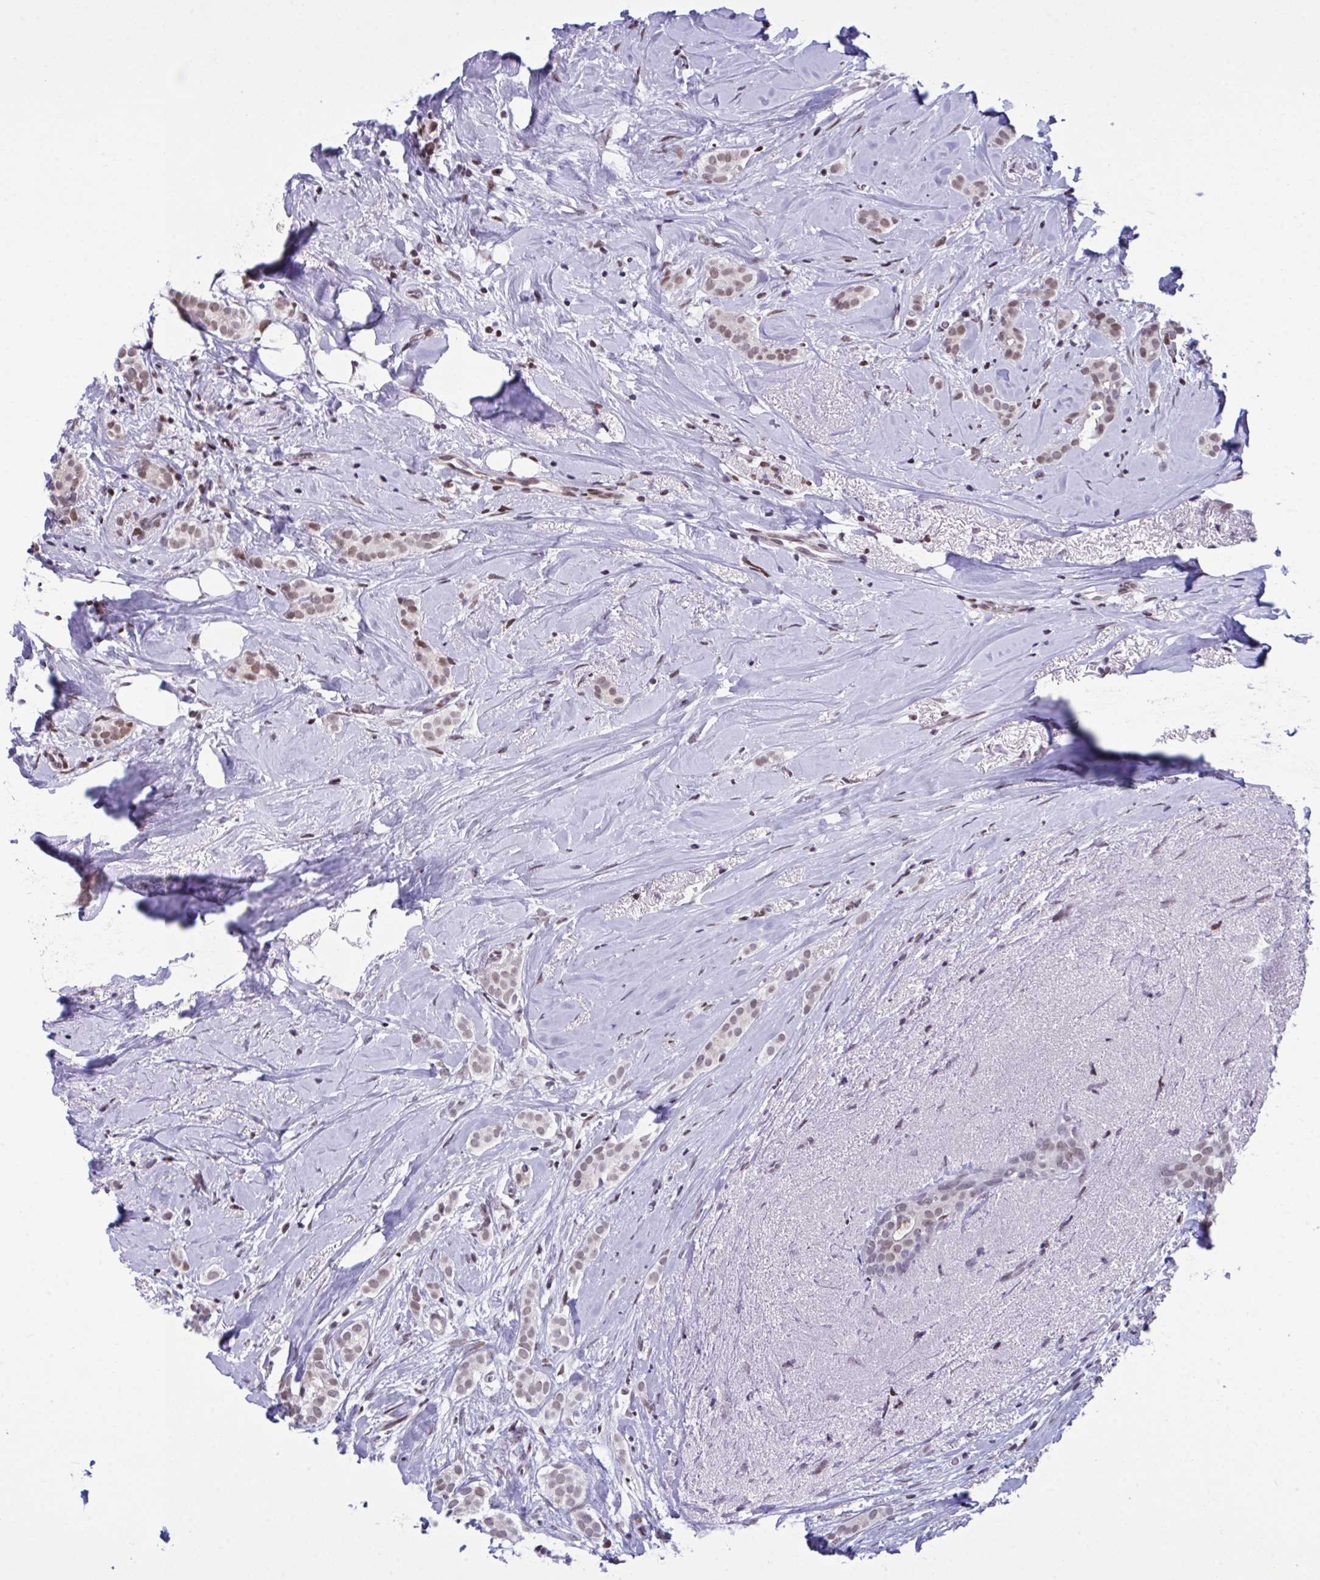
{"staining": {"intensity": "weak", "quantity": ">75%", "location": "nuclear"}, "tissue": "breast cancer", "cell_type": "Tumor cells", "image_type": "cancer", "snomed": [{"axis": "morphology", "description": "Duct carcinoma"}, {"axis": "topography", "description": "Breast"}], "caption": "Immunohistochemical staining of human breast cancer exhibits weak nuclear protein staining in approximately >75% of tumor cells.", "gene": "ZFHX3", "patient": {"sex": "female", "age": 65}}